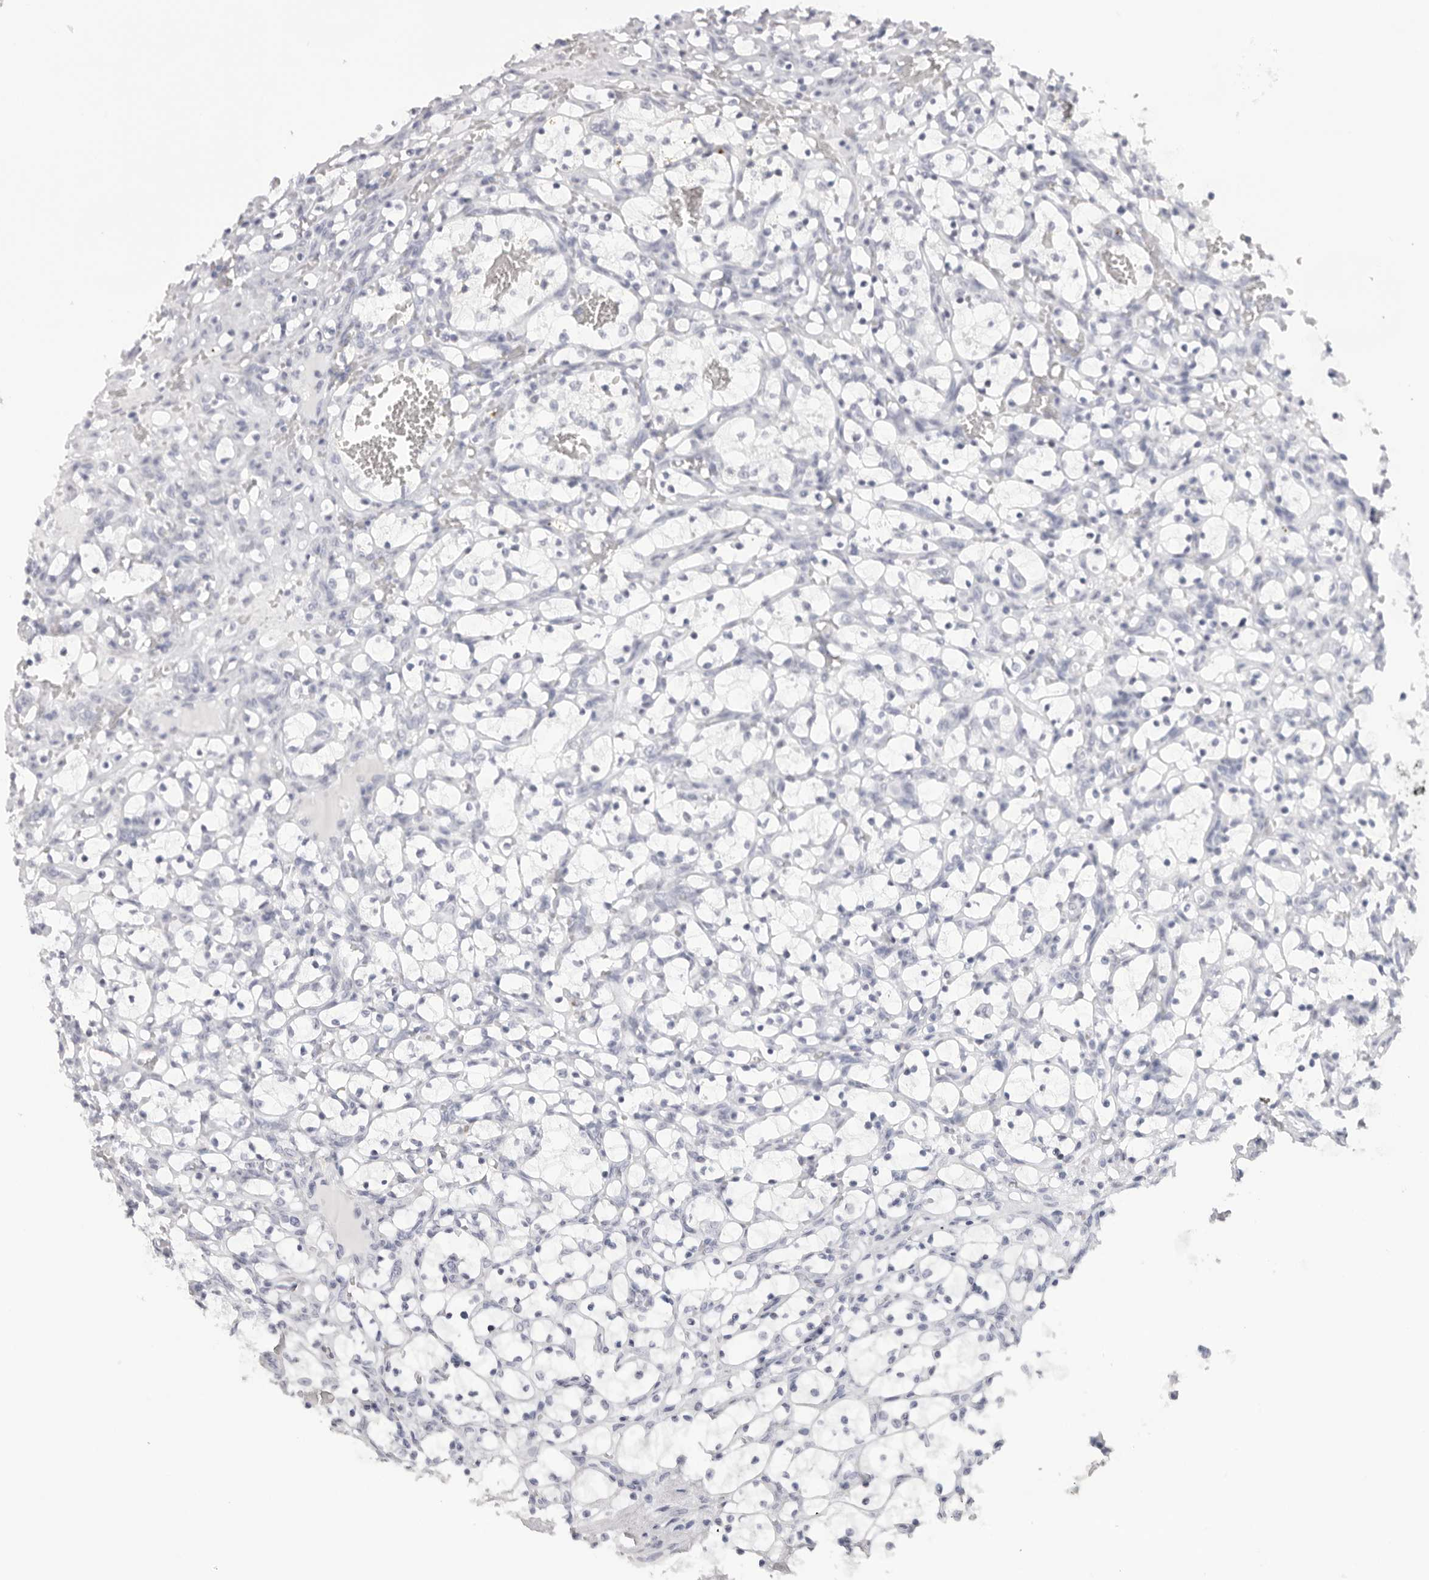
{"staining": {"intensity": "negative", "quantity": "none", "location": "none"}, "tissue": "renal cancer", "cell_type": "Tumor cells", "image_type": "cancer", "snomed": [{"axis": "morphology", "description": "Adenocarcinoma, NOS"}, {"axis": "topography", "description": "Kidney"}], "caption": "Adenocarcinoma (renal) was stained to show a protein in brown. There is no significant expression in tumor cells.", "gene": "KLK12", "patient": {"sex": "female", "age": 69}}